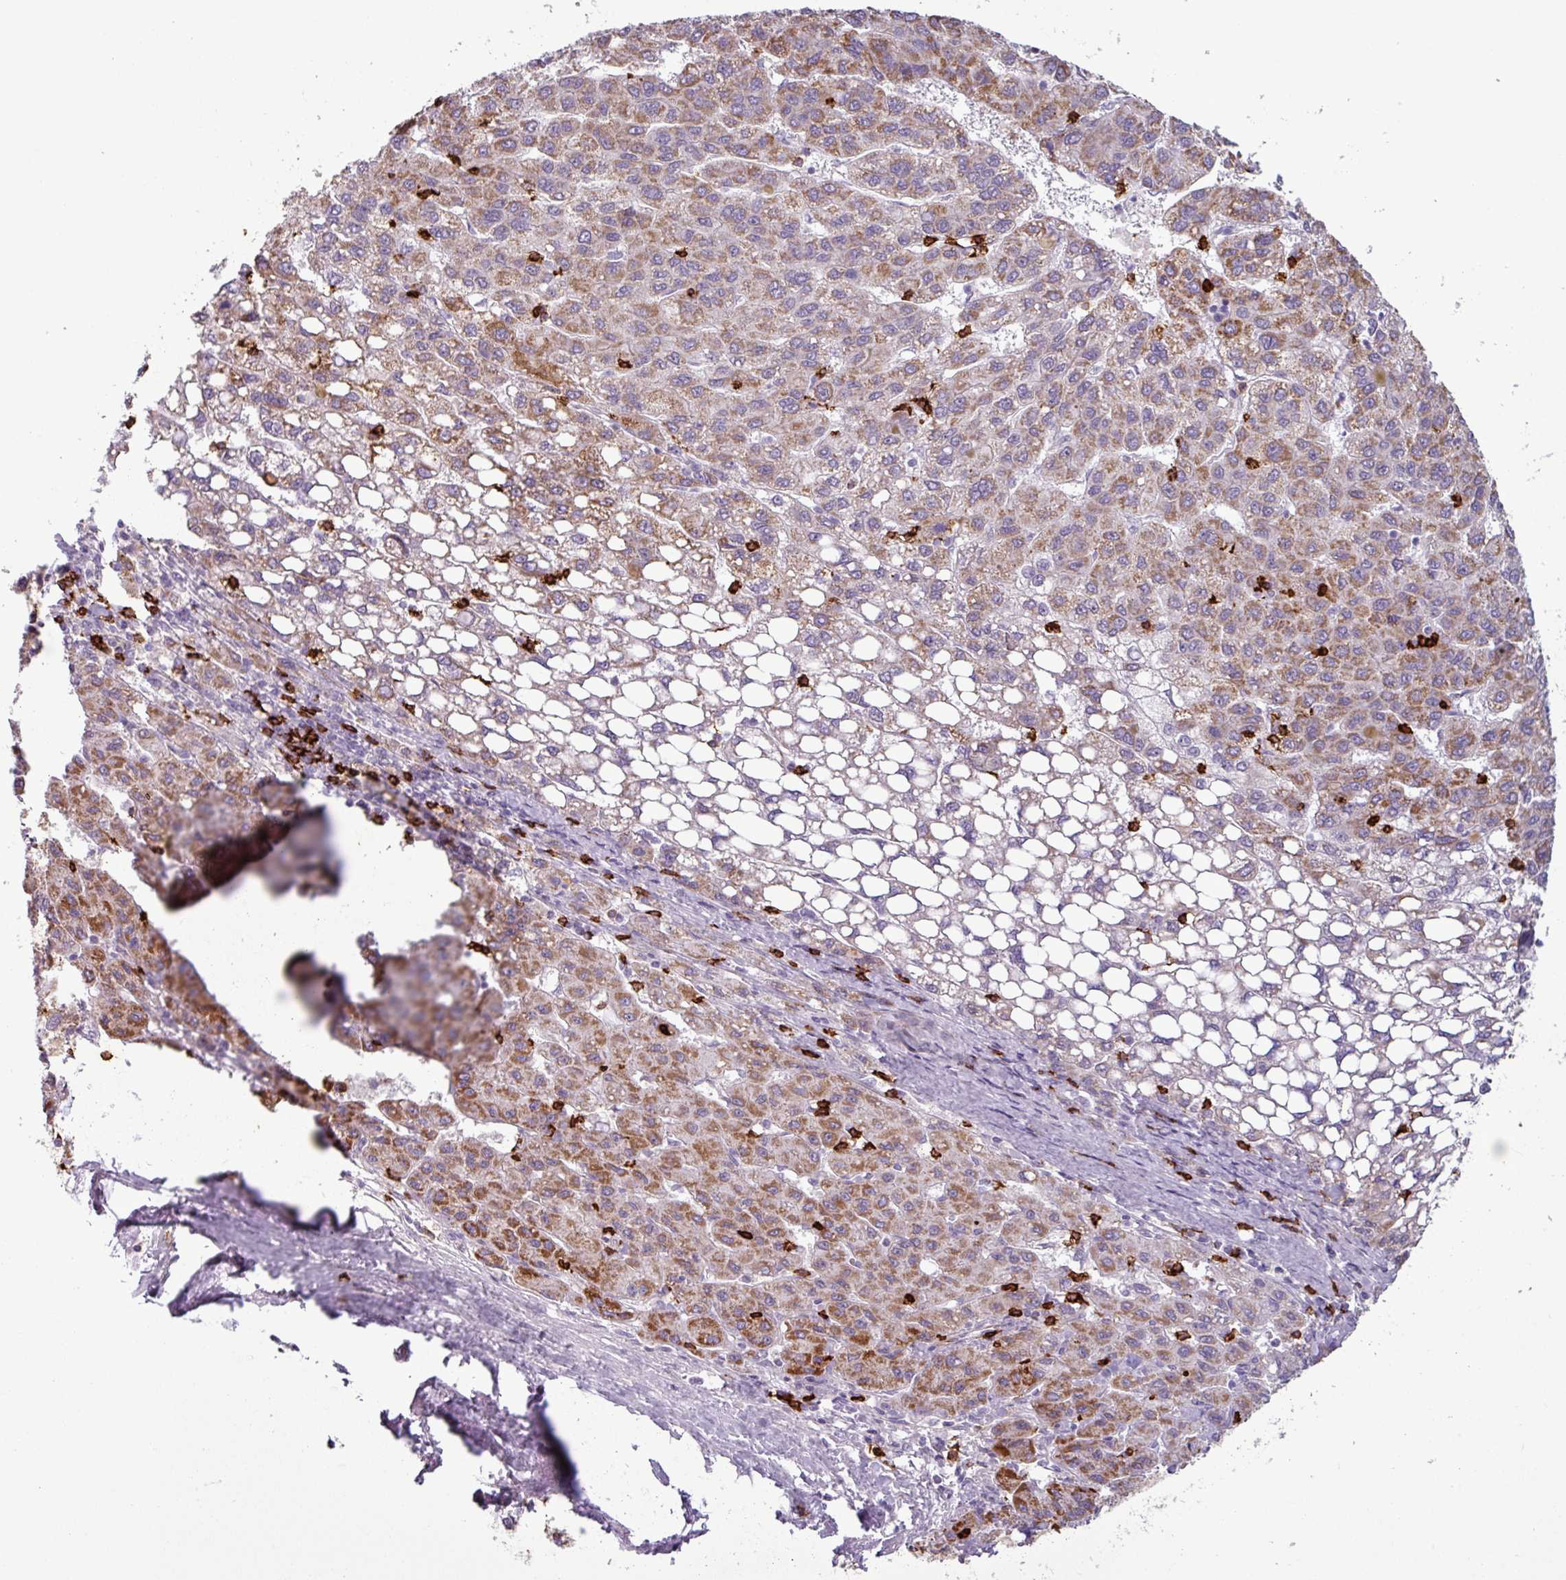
{"staining": {"intensity": "moderate", "quantity": "25%-75%", "location": "cytoplasmic/membranous"}, "tissue": "liver cancer", "cell_type": "Tumor cells", "image_type": "cancer", "snomed": [{"axis": "morphology", "description": "Carcinoma, Hepatocellular, NOS"}, {"axis": "topography", "description": "Liver"}], "caption": "The micrograph reveals a brown stain indicating the presence of a protein in the cytoplasmic/membranous of tumor cells in hepatocellular carcinoma (liver).", "gene": "CD8A", "patient": {"sex": "female", "age": 82}}